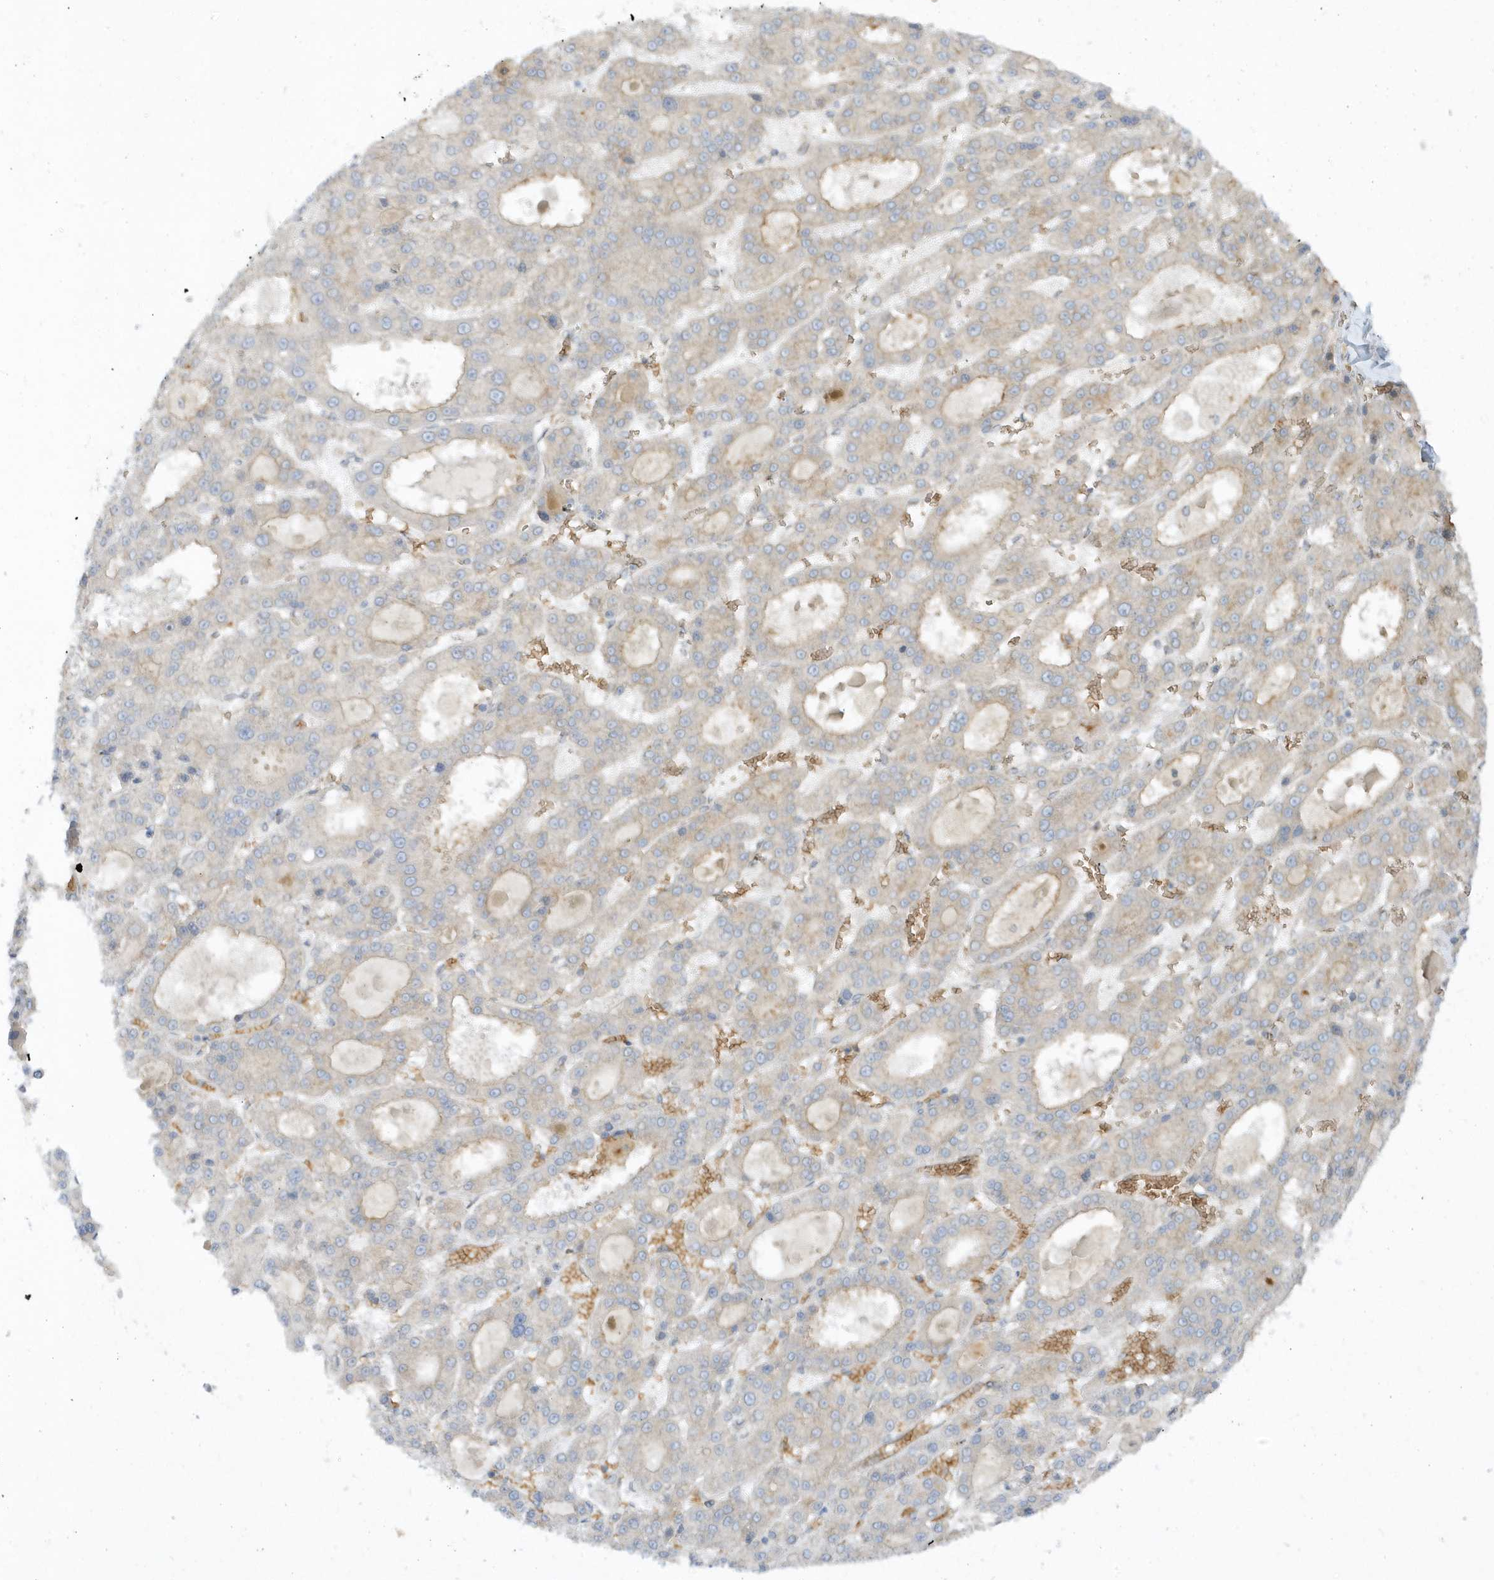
{"staining": {"intensity": "weak", "quantity": "25%-75%", "location": "cytoplasmic/membranous"}, "tissue": "liver cancer", "cell_type": "Tumor cells", "image_type": "cancer", "snomed": [{"axis": "morphology", "description": "Carcinoma, Hepatocellular, NOS"}, {"axis": "topography", "description": "Liver"}], "caption": "Protein analysis of liver cancer (hepatocellular carcinoma) tissue reveals weak cytoplasmic/membranous positivity in approximately 25%-75% of tumor cells. The protein of interest is shown in brown color, while the nuclei are stained blue.", "gene": "RPP40", "patient": {"sex": "male", "age": 70}}